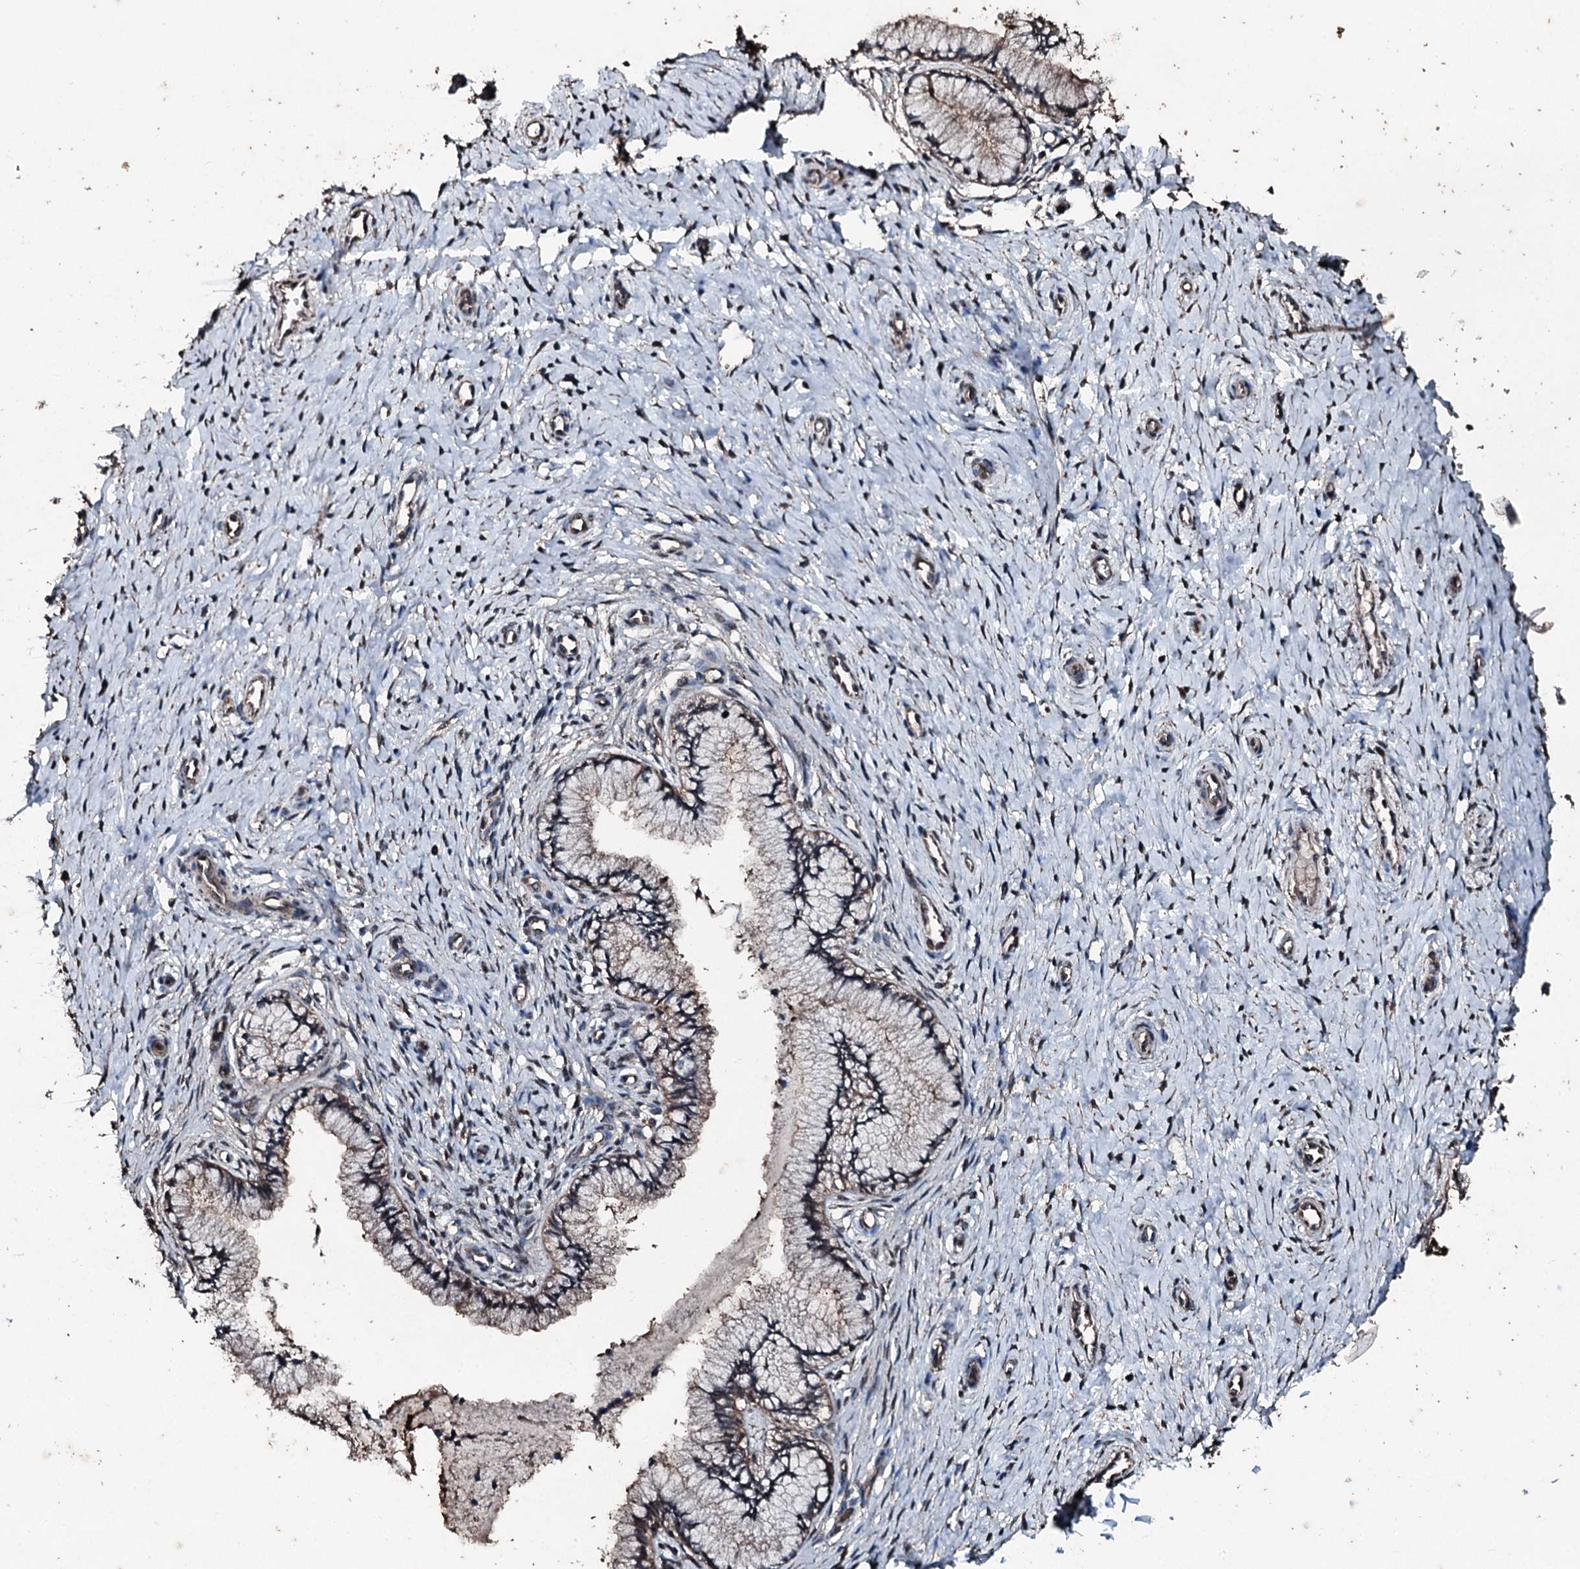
{"staining": {"intensity": "weak", "quantity": ">75%", "location": "cytoplasmic/membranous"}, "tissue": "cervix", "cell_type": "Glandular cells", "image_type": "normal", "snomed": [{"axis": "morphology", "description": "Normal tissue, NOS"}, {"axis": "topography", "description": "Cervix"}], "caption": "Immunohistochemical staining of benign human cervix demonstrates >75% levels of weak cytoplasmic/membranous protein positivity in approximately >75% of glandular cells. The staining is performed using DAB brown chromogen to label protein expression. The nuclei are counter-stained blue using hematoxylin.", "gene": "FAAP24", "patient": {"sex": "female", "age": 36}}